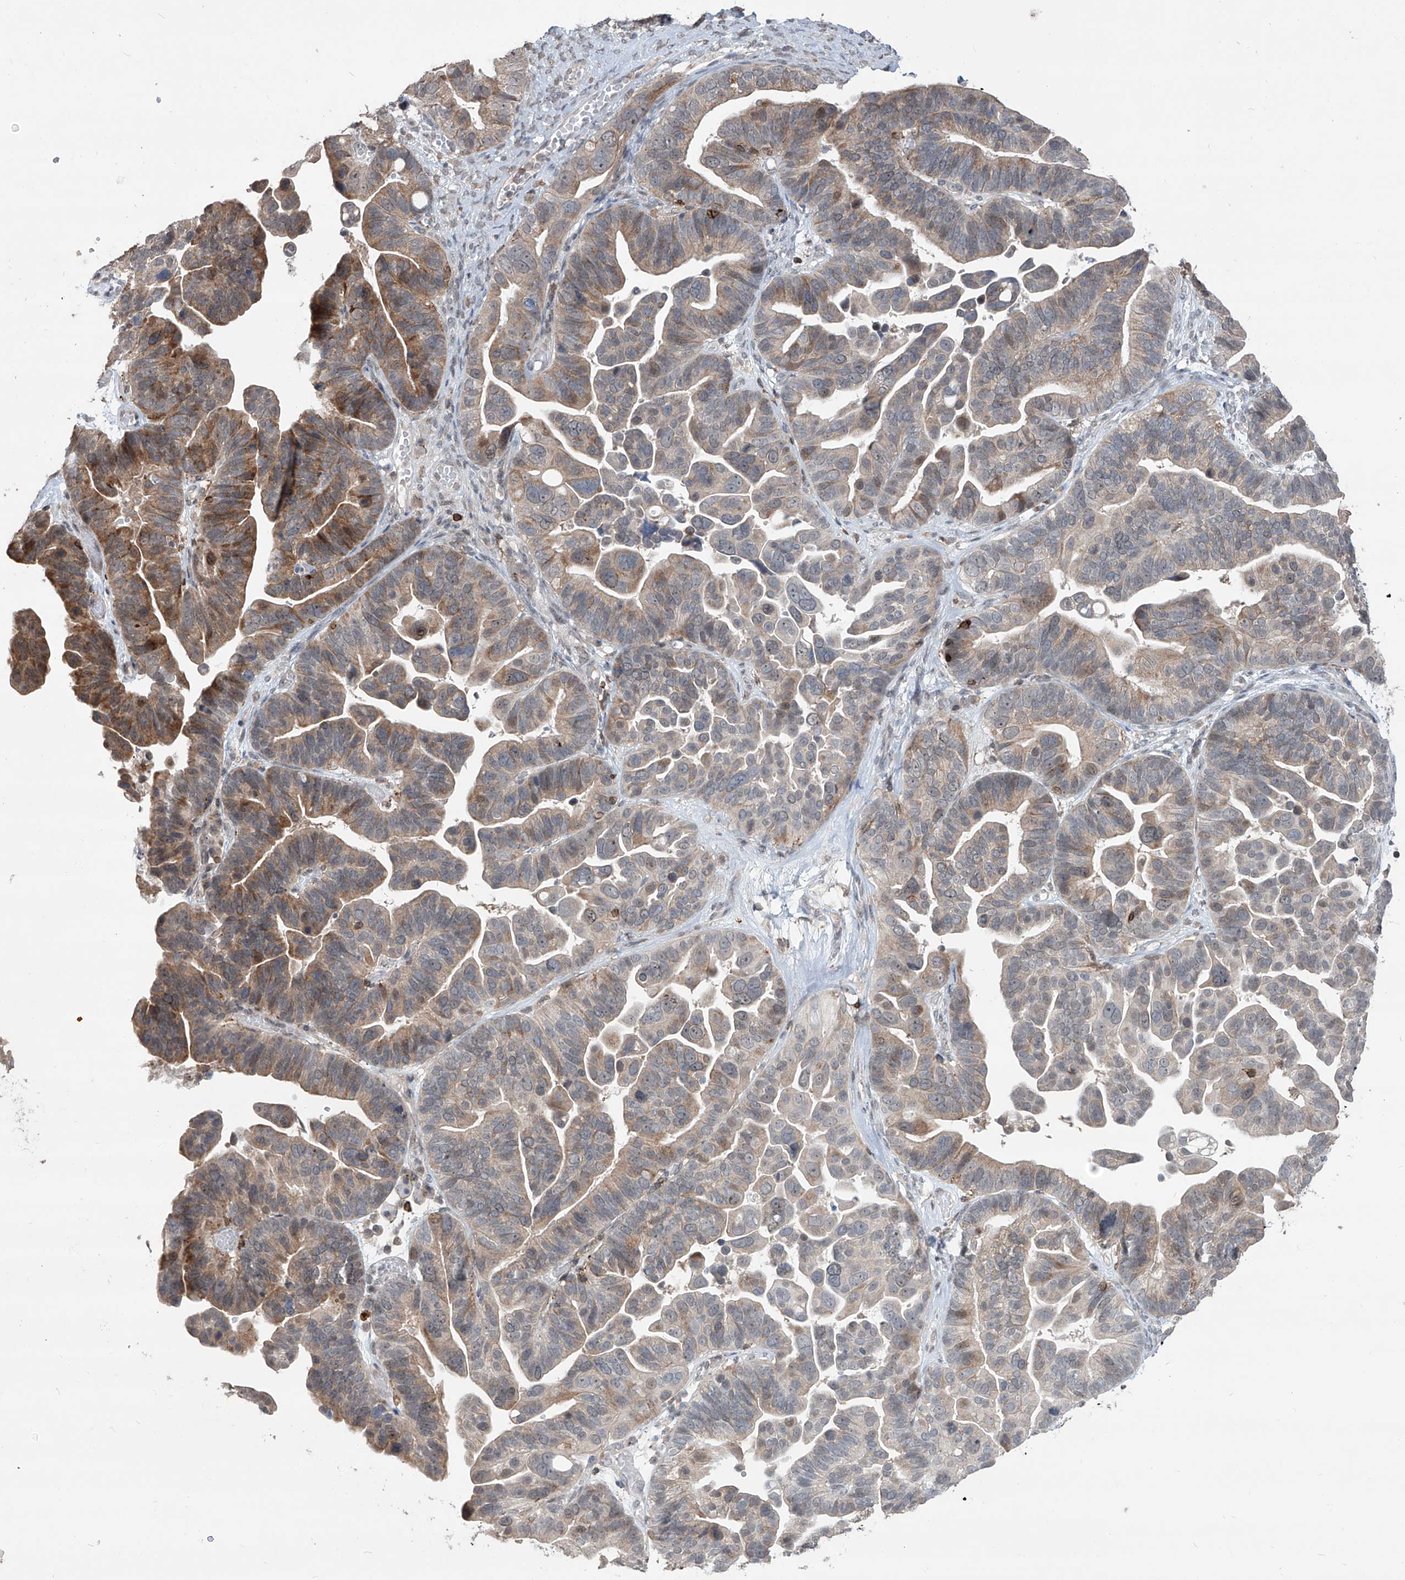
{"staining": {"intensity": "moderate", "quantity": "<25%", "location": "cytoplasmic/membranous"}, "tissue": "ovarian cancer", "cell_type": "Tumor cells", "image_type": "cancer", "snomed": [{"axis": "morphology", "description": "Cystadenocarcinoma, serous, NOS"}, {"axis": "topography", "description": "Ovary"}], "caption": "Immunohistochemistry (IHC) (DAB (3,3'-diaminobenzidine)) staining of human serous cystadenocarcinoma (ovarian) displays moderate cytoplasmic/membranous protein staining in about <25% of tumor cells.", "gene": "ZBTB48", "patient": {"sex": "female", "age": 56}}